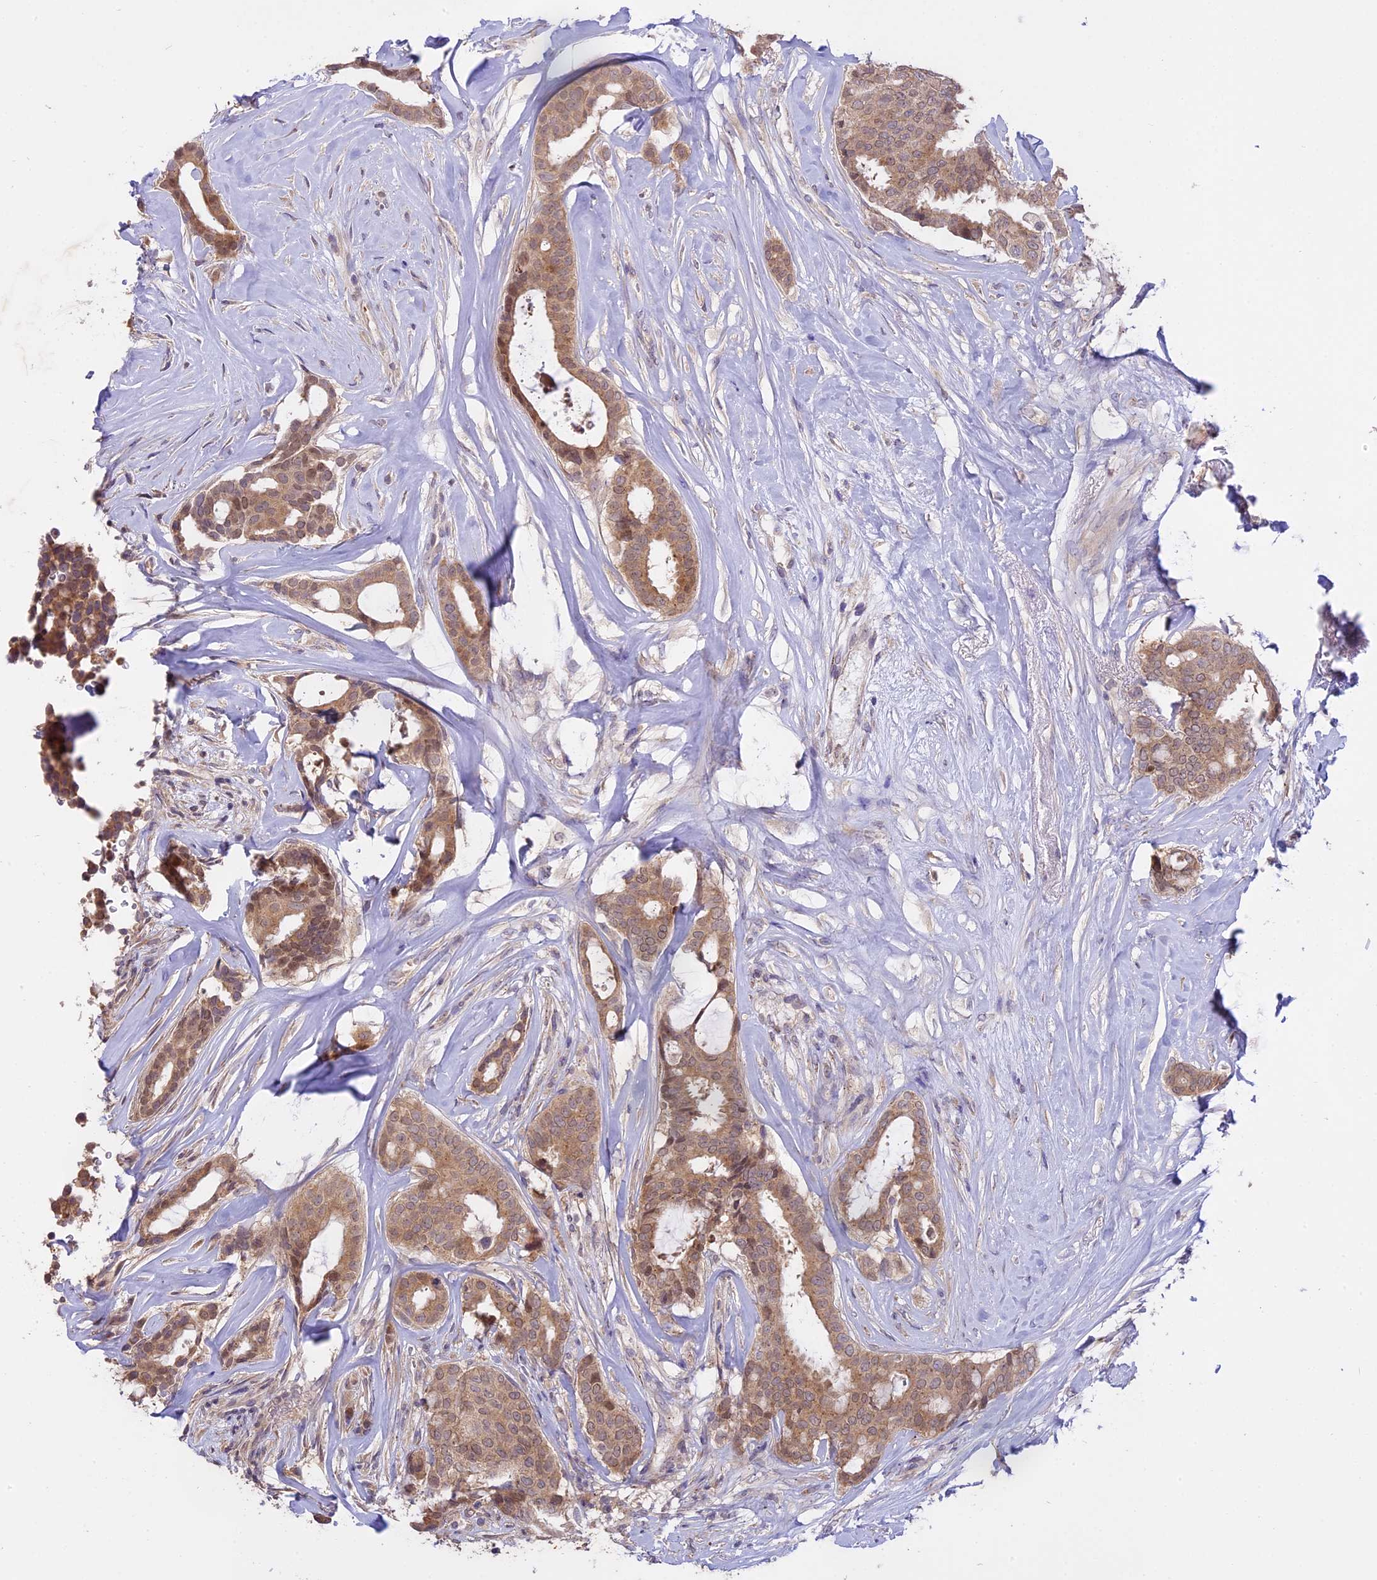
{"staining": {"intensity": "moderate", "quantity": ">75%", "location": "cytoplasmic/membranous"}, "tissue": "breast cancer", "cell_type": "Tumor cells", "image_type": "cancer", "snomed": [{"axis": "morphology", "description": "Duct carcinoma"}, {"axis": "topography", "description": "Breast"}], "caption": "High-magnification brightfield microscopy of breast infiltrating ductal carcinoma stained with DAB (3,3'-diaminobenzidine) (brown) and counterstained with hematoxylin (blue). tumor cells exhibit moderate cytoplasmic/membranous positivity is seen in approximately>75% of cells.", "gene": "MEMO1", "patient": {"sex": "female", "age": 75}}